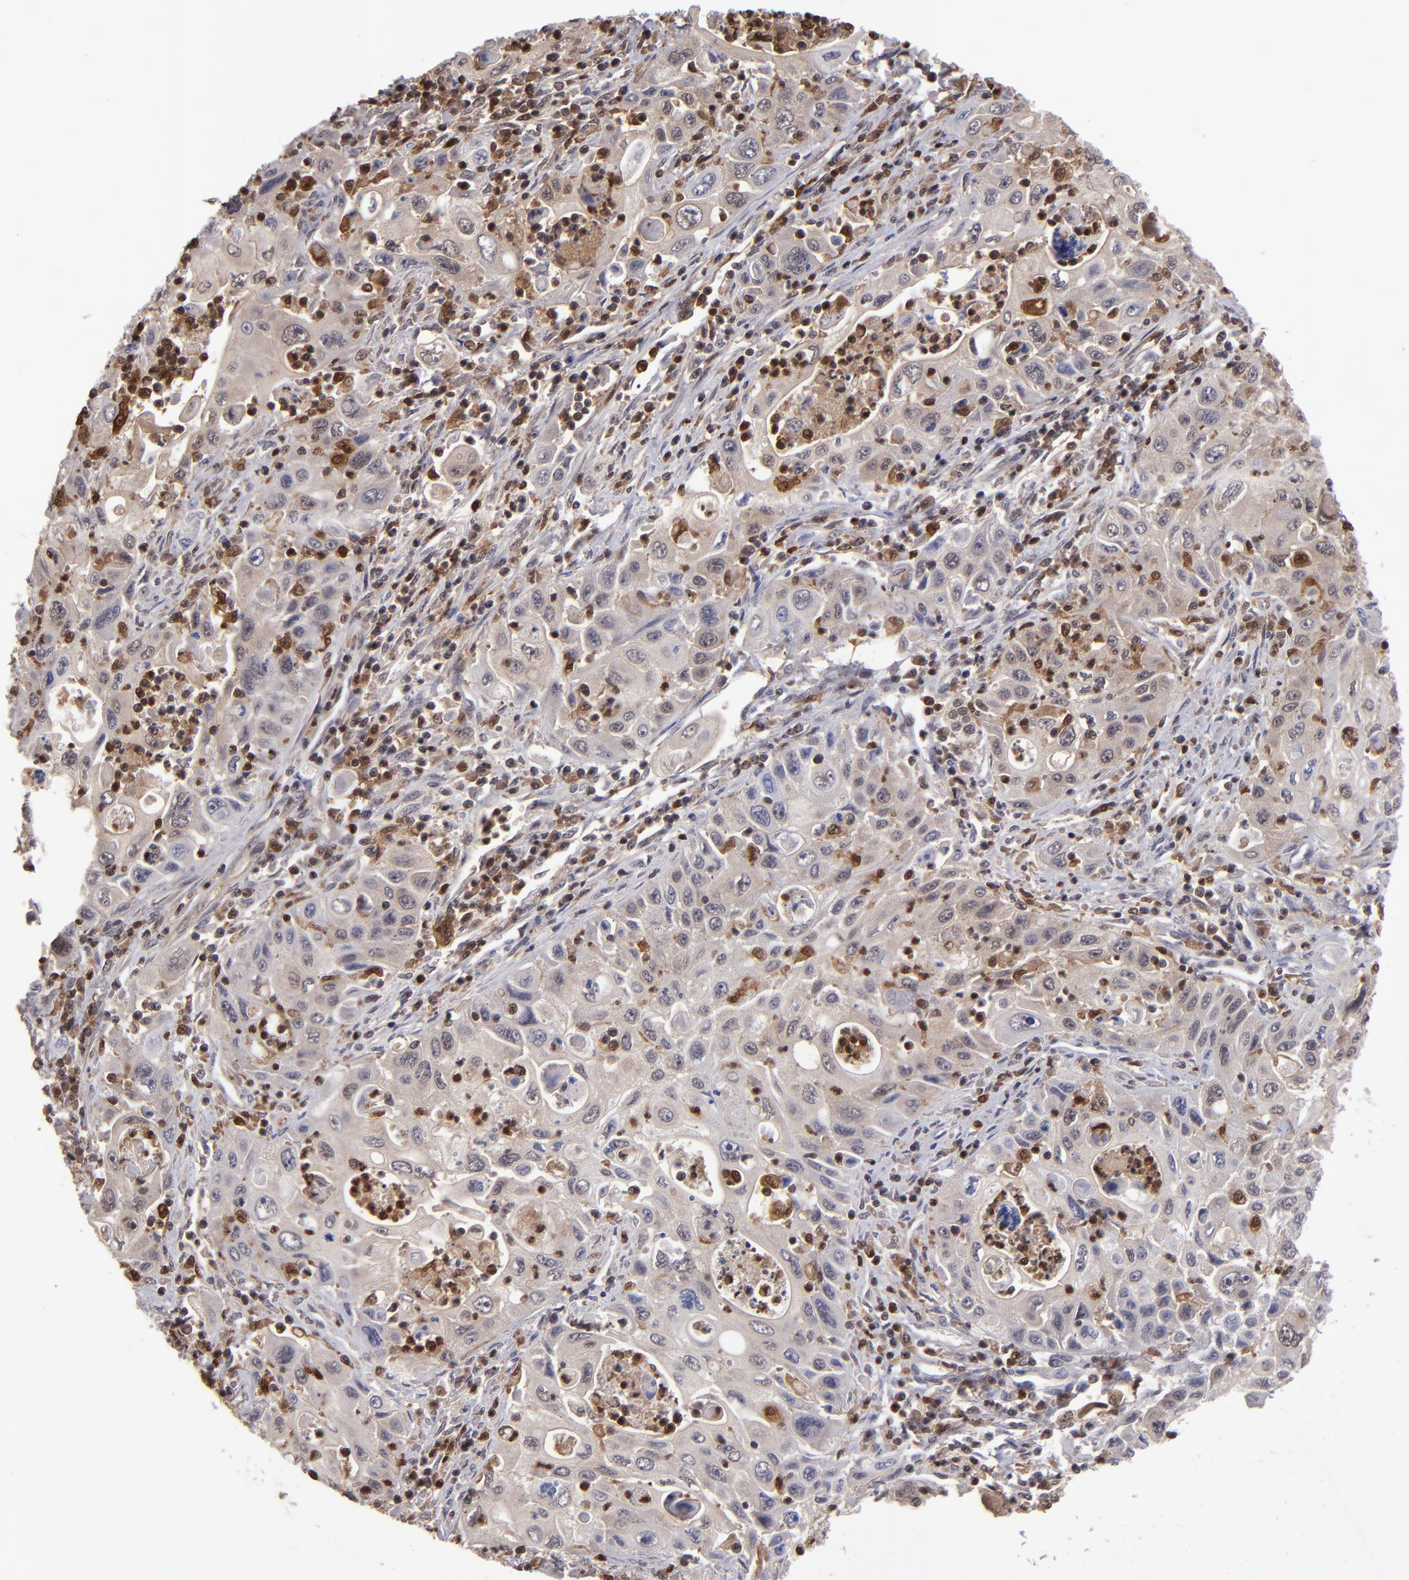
{"staining": {"intensity": "weak", "quantity": ">75%", "location": "cytoplasmic/membranous,nuclear"}, "tissue": "pancreatic cancer", "cell_type": "Tumor cells", "image_type": "cancer", "snomed": [{"axis": "morphology", "description": "Adenocarcinoma, NOS"}, {"axis": "topography", "description": "Pancreas"}], "caption": "A photomicrograph of human pancreatic cancer (adenocarcinoma) stained for a protein displays weak cytoplasmic/membranous and nuclear brown staining in tumor cells.", "gene": "GRB2", "patient": {"sex": "male", "age": 70}}